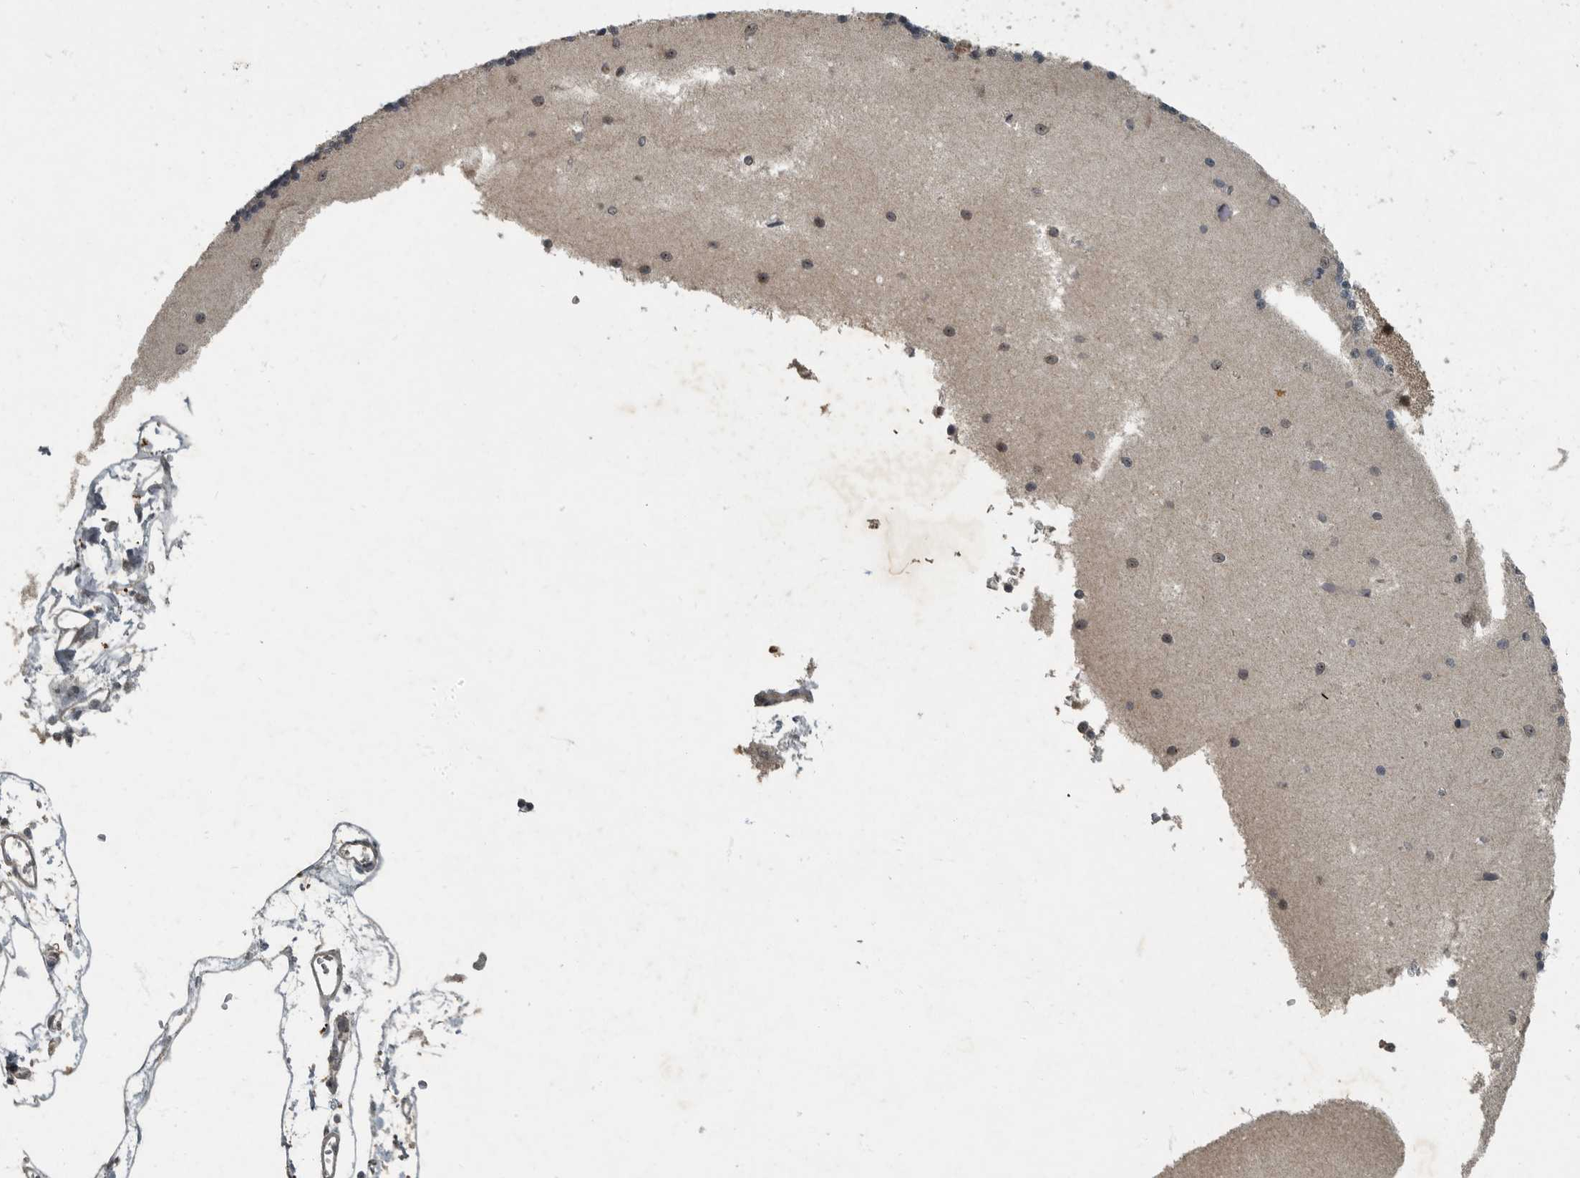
{"staining": {"intensity": "weak", "quantity": "<25%", "location": "cytoplasmic/membranous"}, "tissue": "cerebellum", "cell_type": "Cells in granular layer", "image_type": "normal", "snomed": [{"axis": "morphology", "description": "Normal tissue, NOS"}, {"axis": "topography", "description": "Cerebellum"}], "caption": "Human cerebellum stained for a protein using IHC displays no positivity in cells in granular layer.", "gene": "FOXO1", "patient": {"sex": "male", "age": 37}}